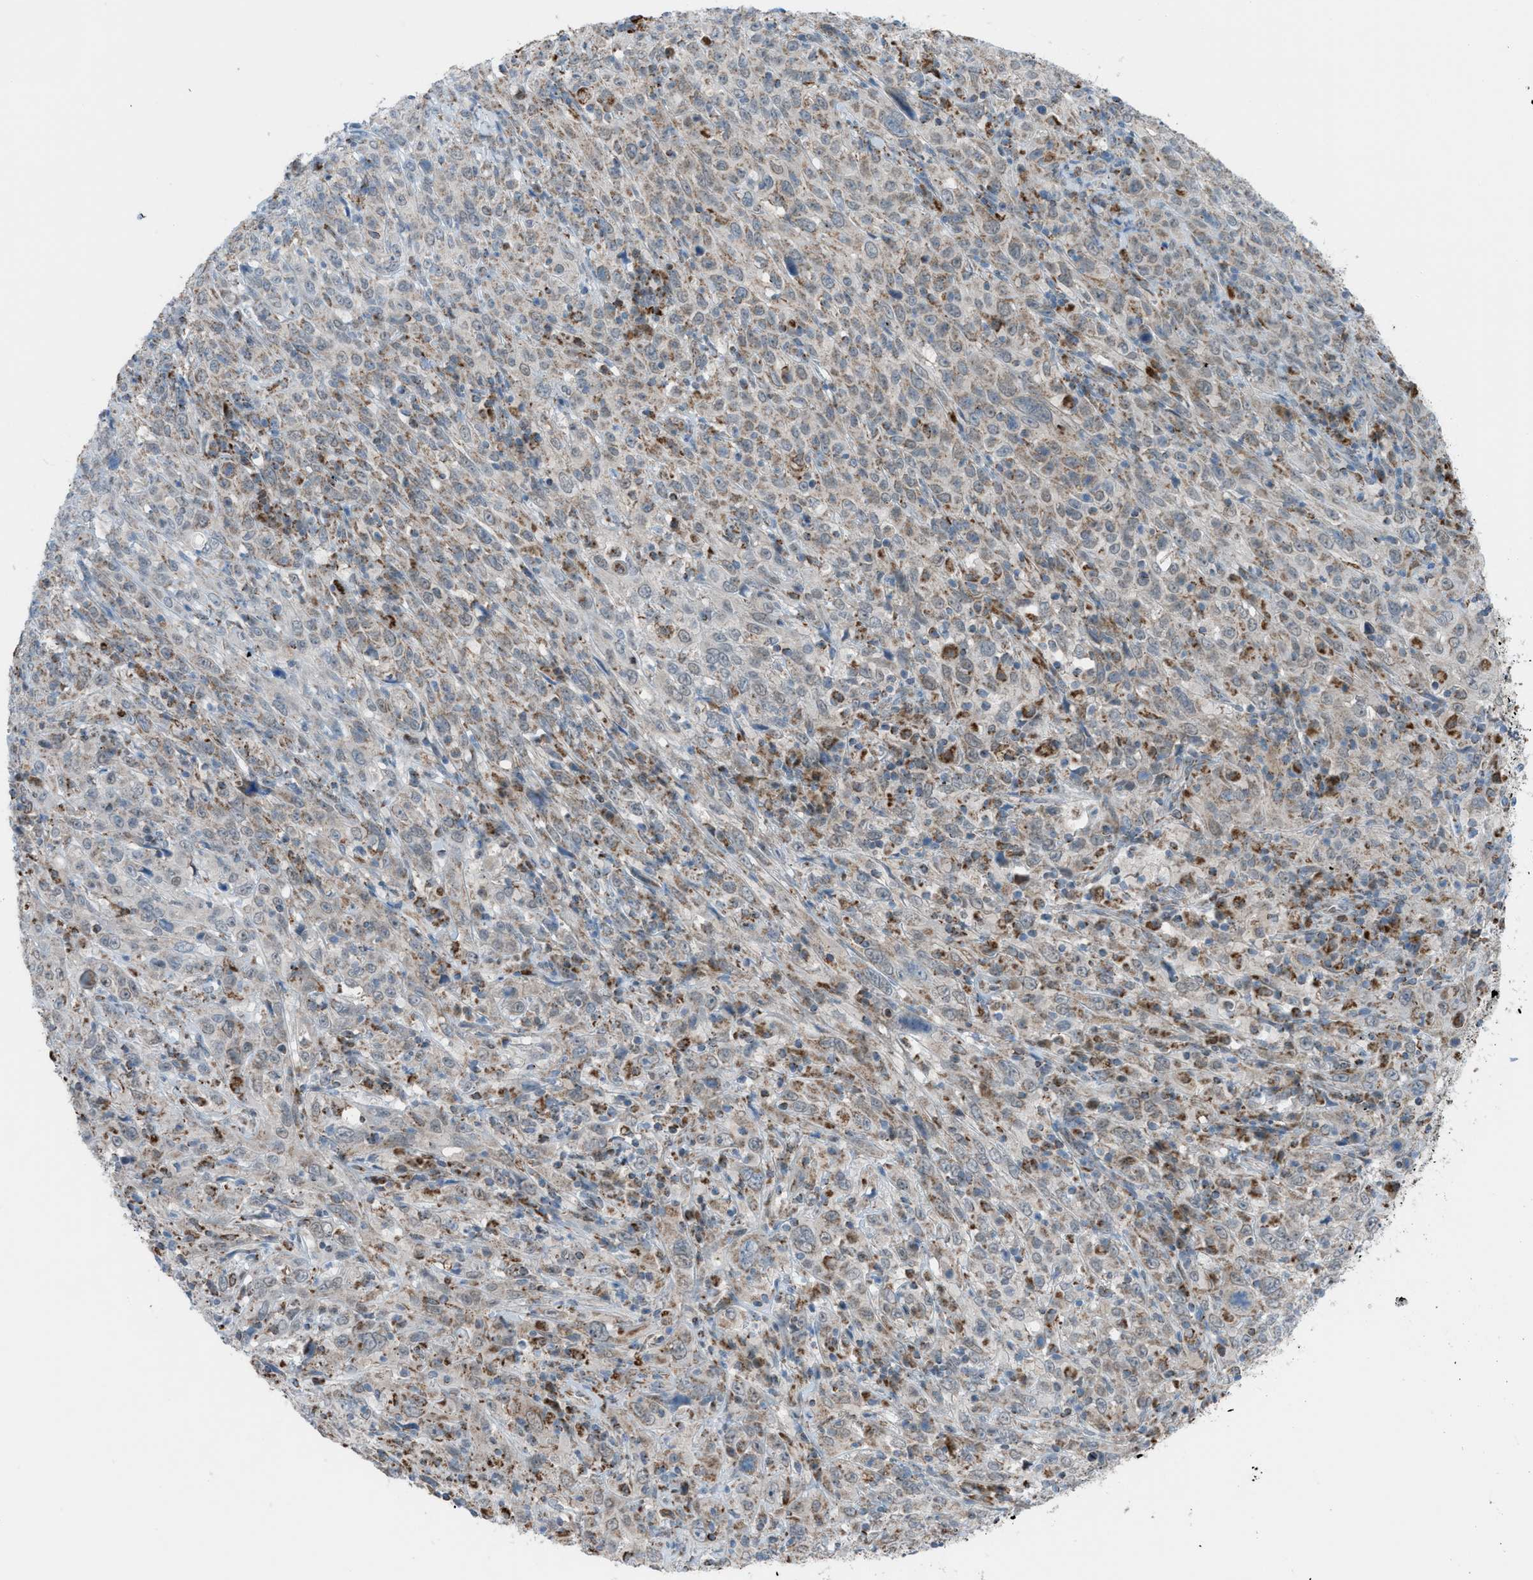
{"staining": {"intensity": "weak", "quantity": "25%-75%", "location": "nuclear"}, "tissue": "cervical cancer", "cell_type": "Tumor cells", "image_type": "cancer", "snomed": [{"axis": "morphology", "description": "Squamous cell carcinoma, NOS"}, {"axis": "topography", "description": "Cervix"}], "caption": "A high-resolution histopathology image shows immunohistochemistry (IHC) staining of cervical cancer (squamous cell carcinoma), which demonstrates weak nuclear positivity in about 25%-75% of tumor cells.", "gene": "SRM", "patient": {"sex": "female", "age": 46}}